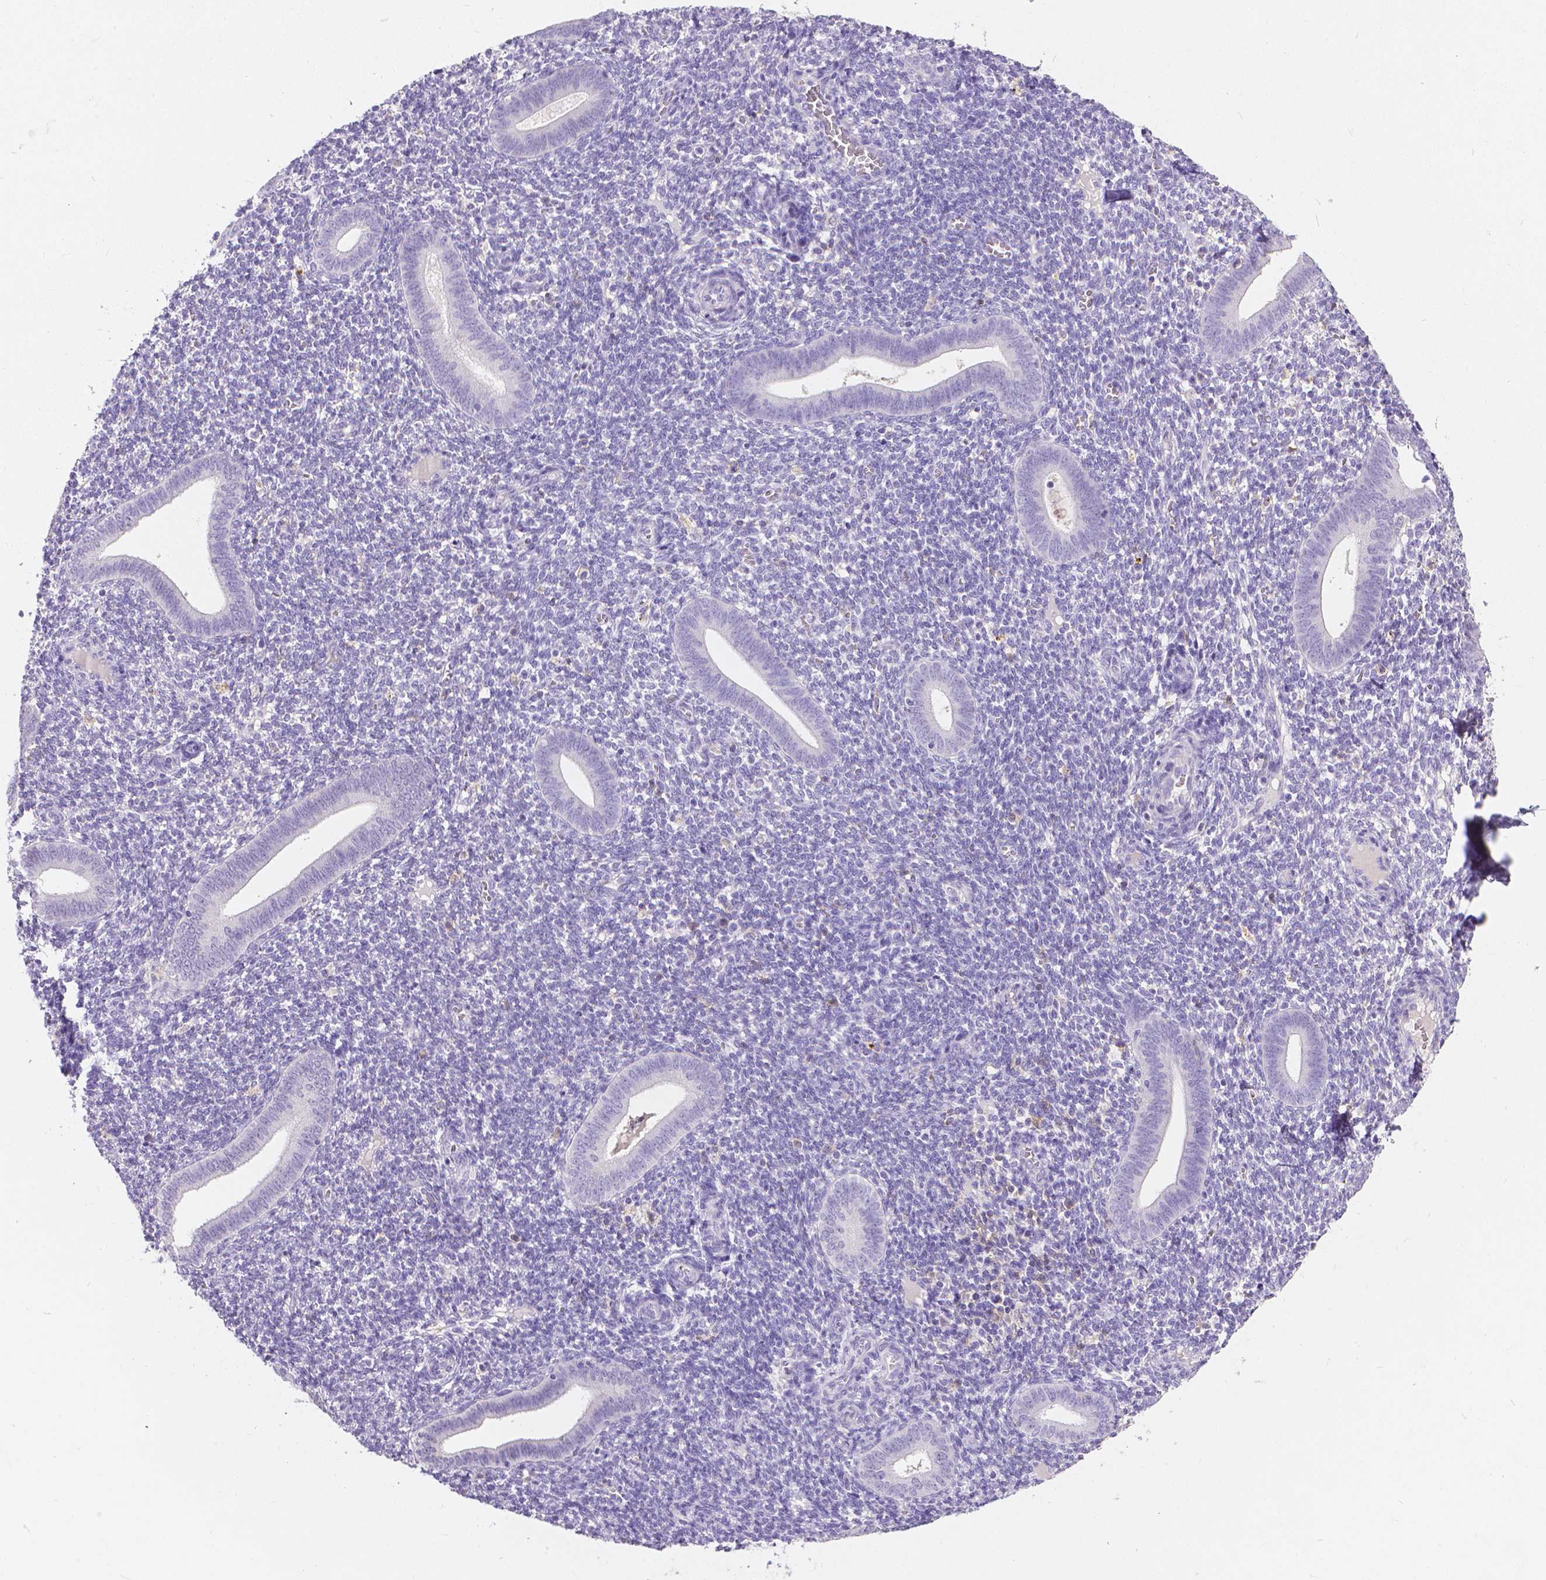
{"staining": {"intensity": "negative", "quantity": "none", "location": "none"}, "tissue": "endometrium", "cell_type": "Cells in endometrial stroma", "image_type": "normal", "snomed": [{"axis": "morphology", "description": "Normal tissue, NOS"}, {"axis": "topography", "description": "Endometrium"}], "caption": "Immunohistochemistry photomicrograph of normal endometrium: endometrium stained with DAB (3,3'-diaminobenzidine) shows no significant protein positivity in cells in endometrial stroma. (DAB (3,3'-diaminobenzidine) immunohistochemistry visualized using brightfield microscopy, high magnification).", "gene": "CD4", "patient": {"sex": "female", "age": 25}}